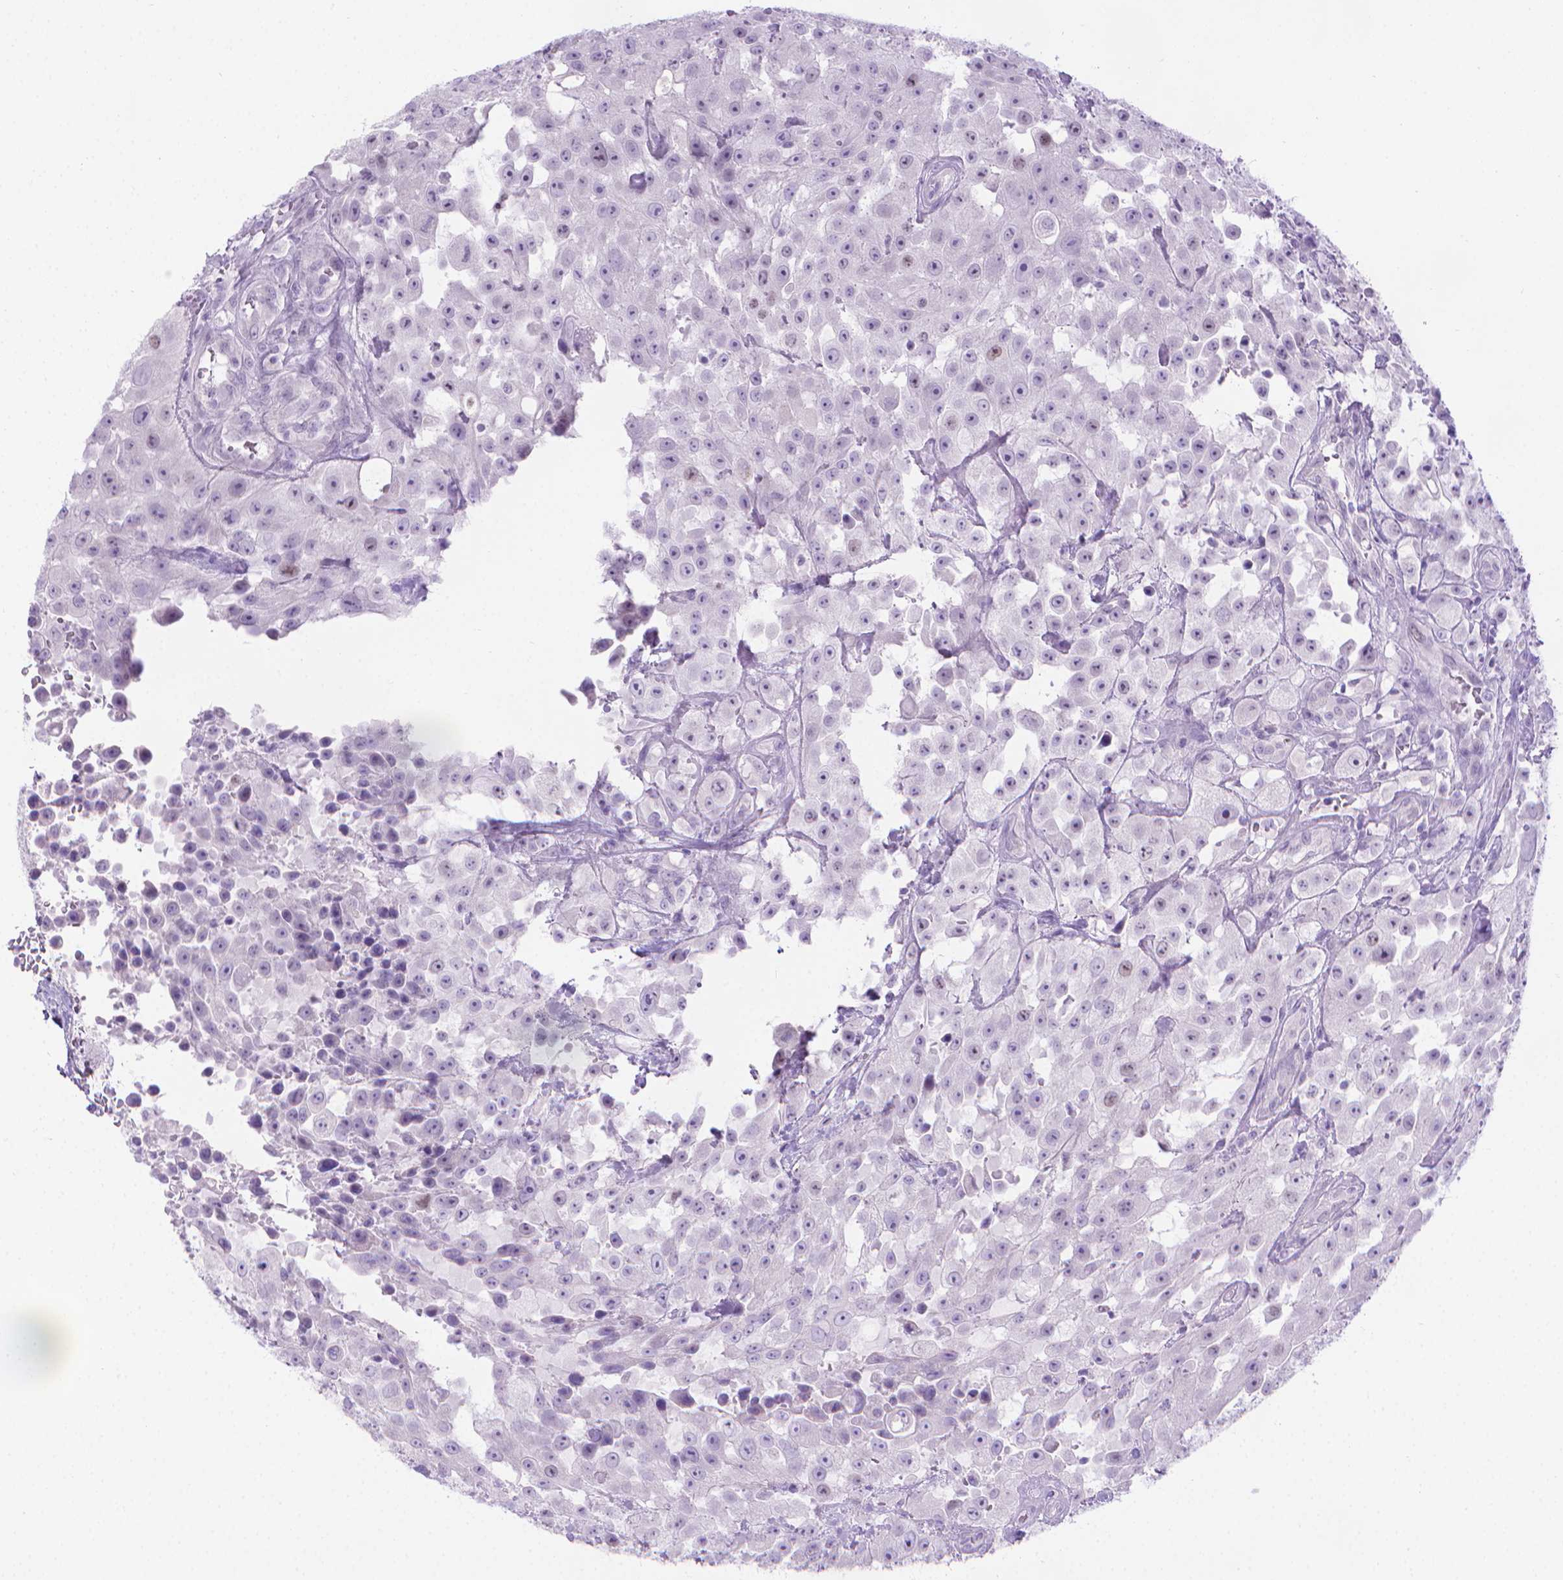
{"staining": {"intensity": "negative", "quantity": "none", "location": "none"}, "tissue": "urothelial cancer", "cell_type": "Tumor cells", "image_type": "cancer", "snomed": [{"axis": "morphology", "description": "Urothelial carcinoma, High grade"}, {"axis": "topography", "description": "Urinary bladder"}], "caption": "High power microscopy micrograph of an IHC histopathology image of urothelial cancer, revealing no significant staining in tumor cells. (Immunohistochemistry, brightfield microscopy, high magnification).", "gene": "SPAG6", "patient": {"sex": "male", "age": 79}}